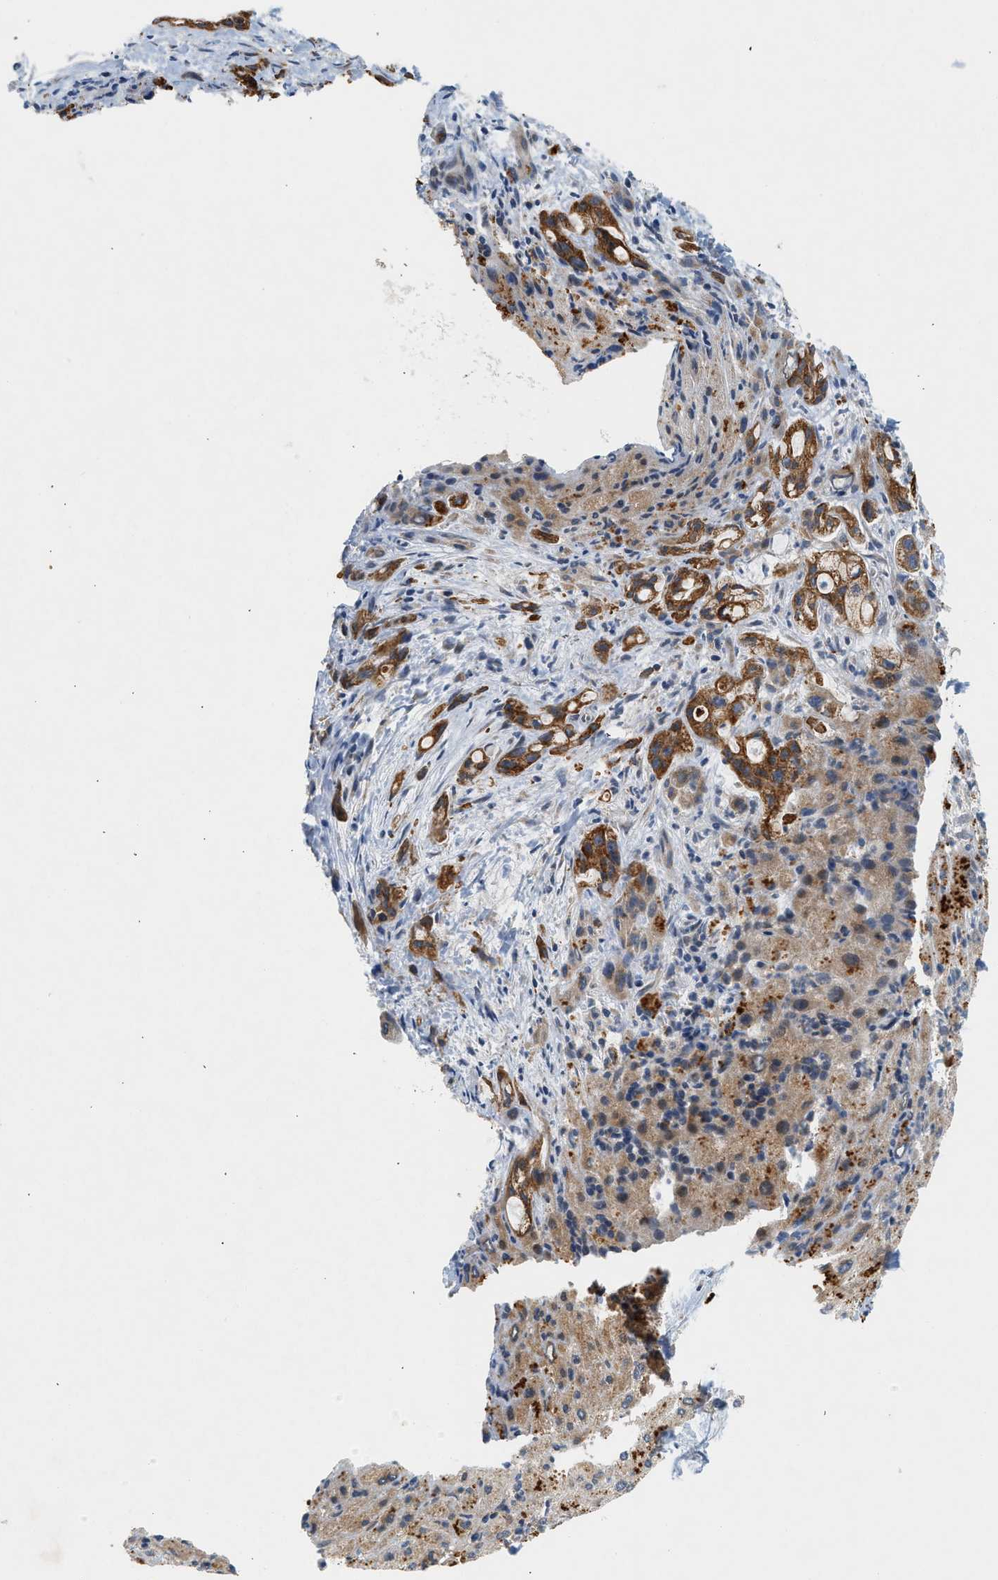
{"staining": {"intensity": "strong", "quantity": ">75%", "location": "cytoplasmic/membranous"}, "tissue": "liver cancer", "cell_type": "Tumor cells", "image_type": "cancer", "snomed": [{"axis": "morphology", "description": "Cholangiocarcinoma"}, {"axis": "topography", "description": "Liver"}], "caption": "Liver cholangiocarcinoma was stained to show a protein in brown. There is high levels of strong cytoplasmic/membranous positivity in about >75% of tumor cells.", "gene": "MCU", "patient": {"sex": "female", "age": 72}}